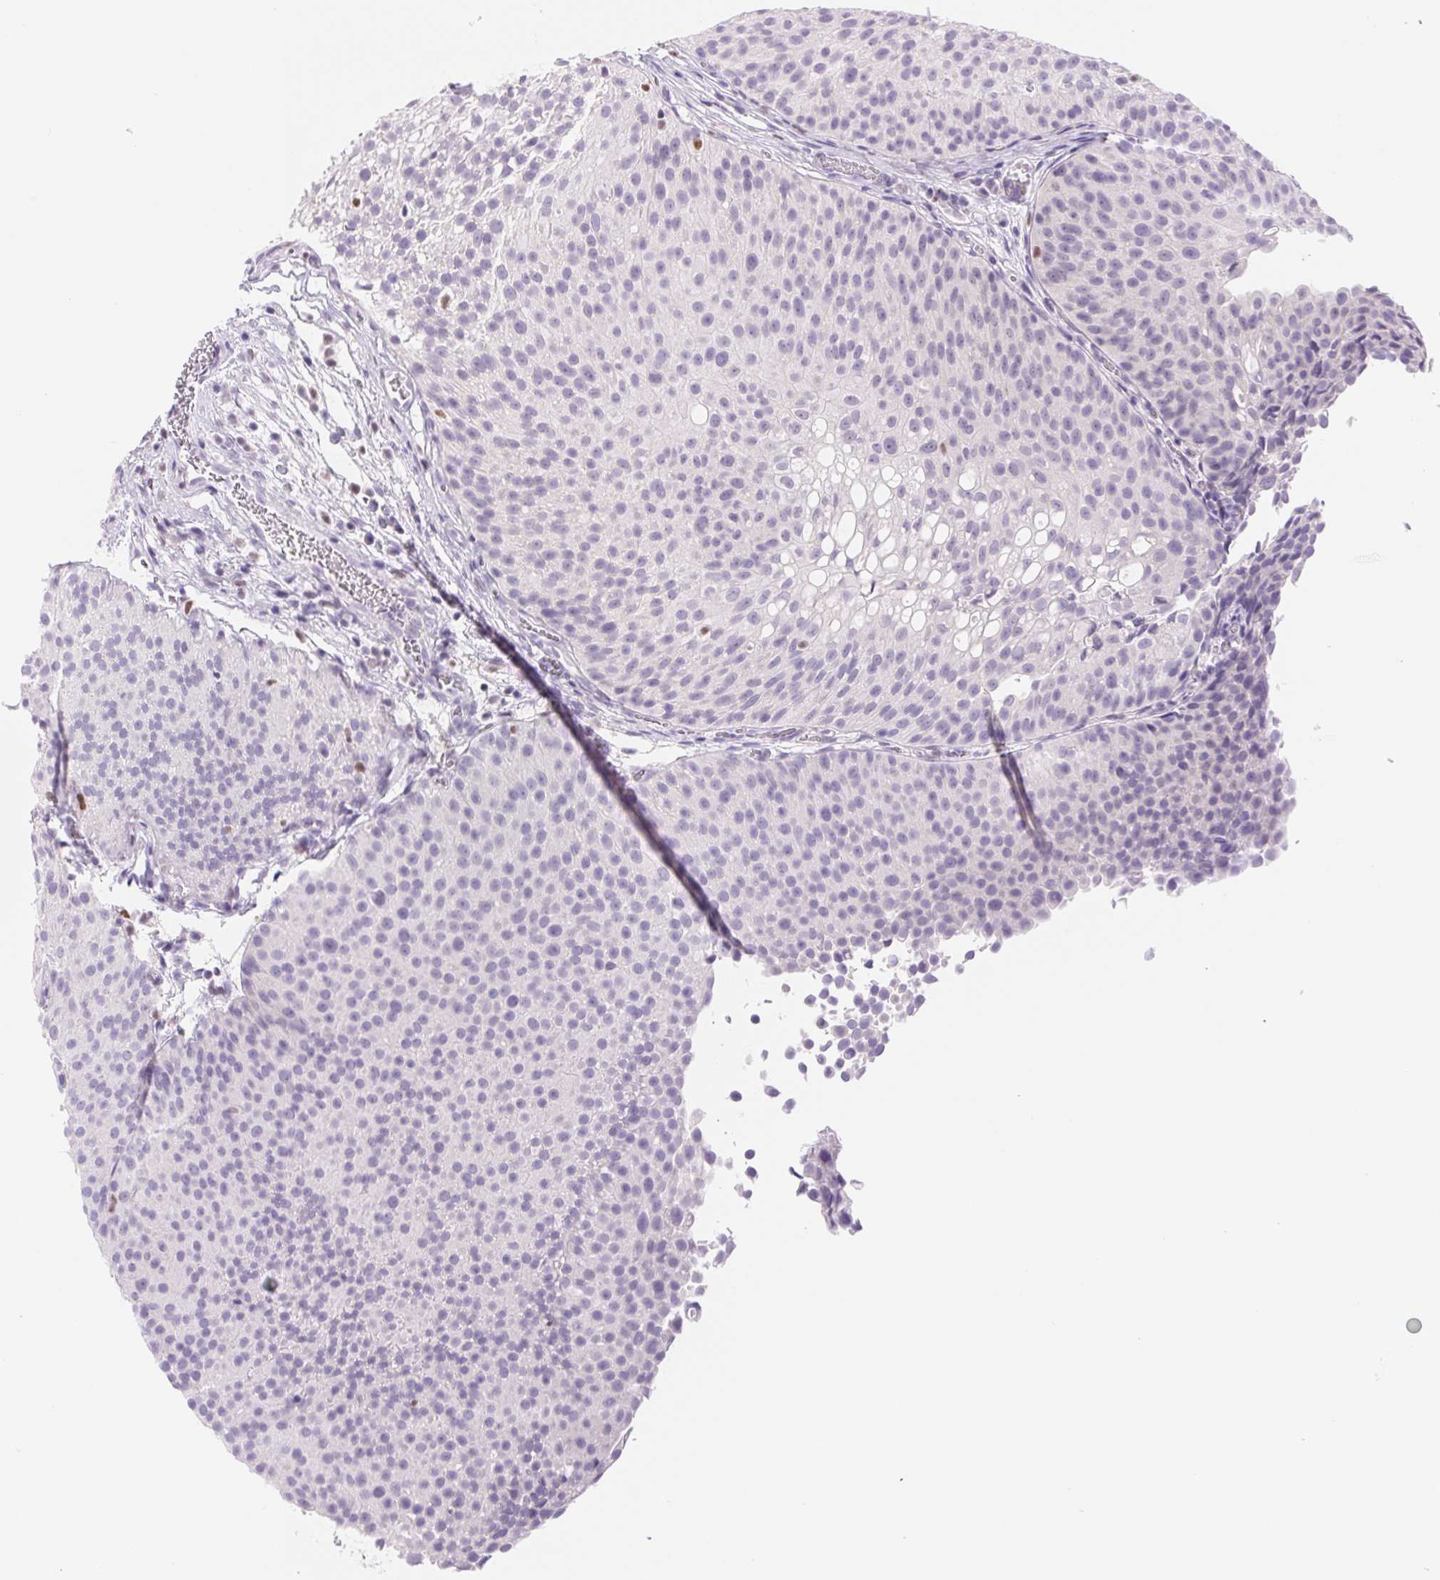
{"staining": {"intensity": "negative", "quantity": "none", "location": "none"}, "tissue": "urothelial cancer", "cell_type": "Tumor cells", "image_type": "cancer", "snomed": [{"axis": "morphology", "description": "Urothelial carcinoma, Low grade"}, {"axis": "topography", "description": "Urinary bladder"}], "caption": "An immunohistochemistry image of low-grade urothelial carcinoma is shown. There is no staining in tumor cells of low-grade urothelial carcinoma. The staining is performed using DAB (3,3'-diaminobenzidine) brown chromogen with nuclei counter-stained in using hematoxylin.", "gene": "ASGR2", "patient": {"sex": "male", "age": 80}}